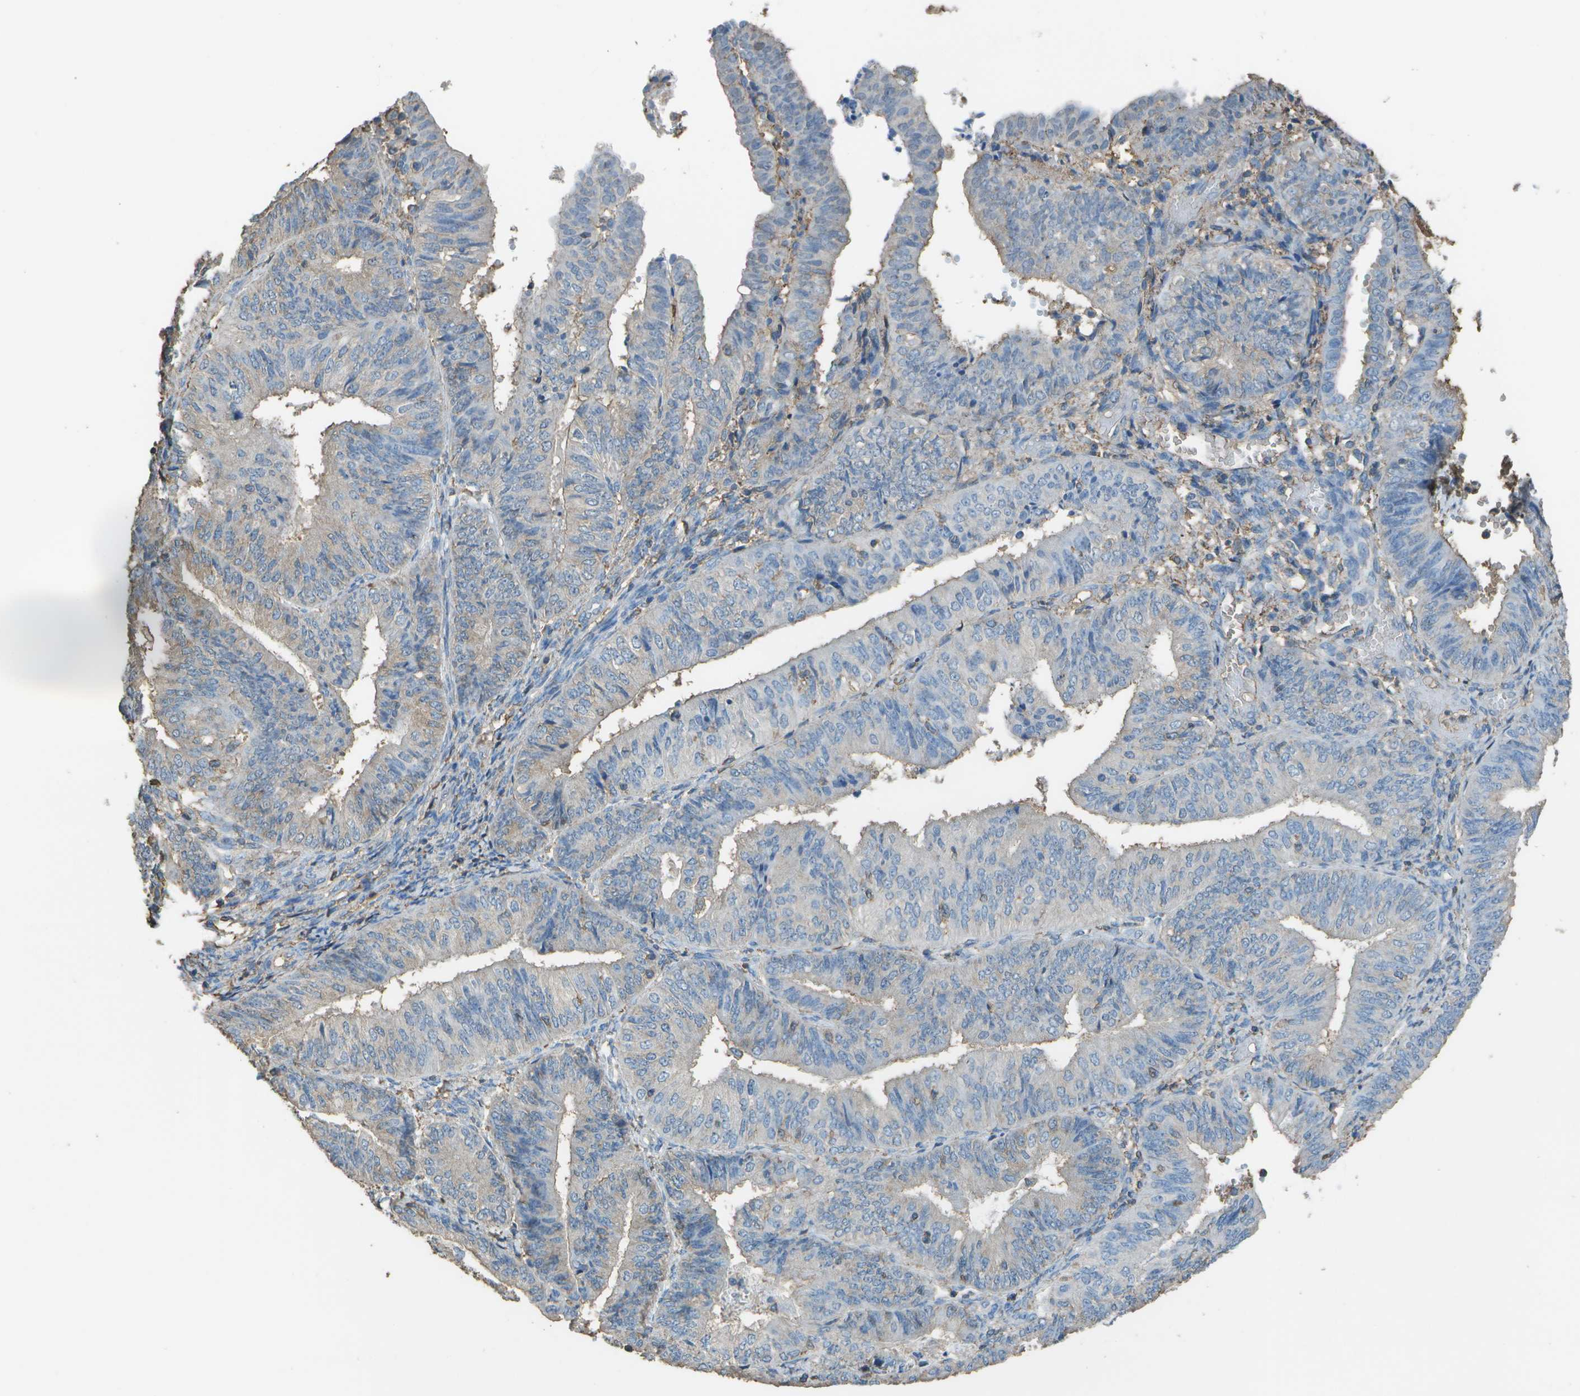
{"staining": {"intensity": "weak", "quantity": "<25%", "location": "cytoplasmic/membranous"}, "tissue": "endometrial cancer", "cell_type": "Tumor cells", "image_type": "cancer", "snomed": [{"axis": "morphology", "description": "Adenocarcinoma, NOS"}, {"axis": "topography", "description": "Endometrium"}], "caption": "Image shows no protein positivity in tumor cells of adenocarcinoma (endometrial) tissue.", "gene": "CYP4F11", "patient": {"sex": "female", "age": 58}}